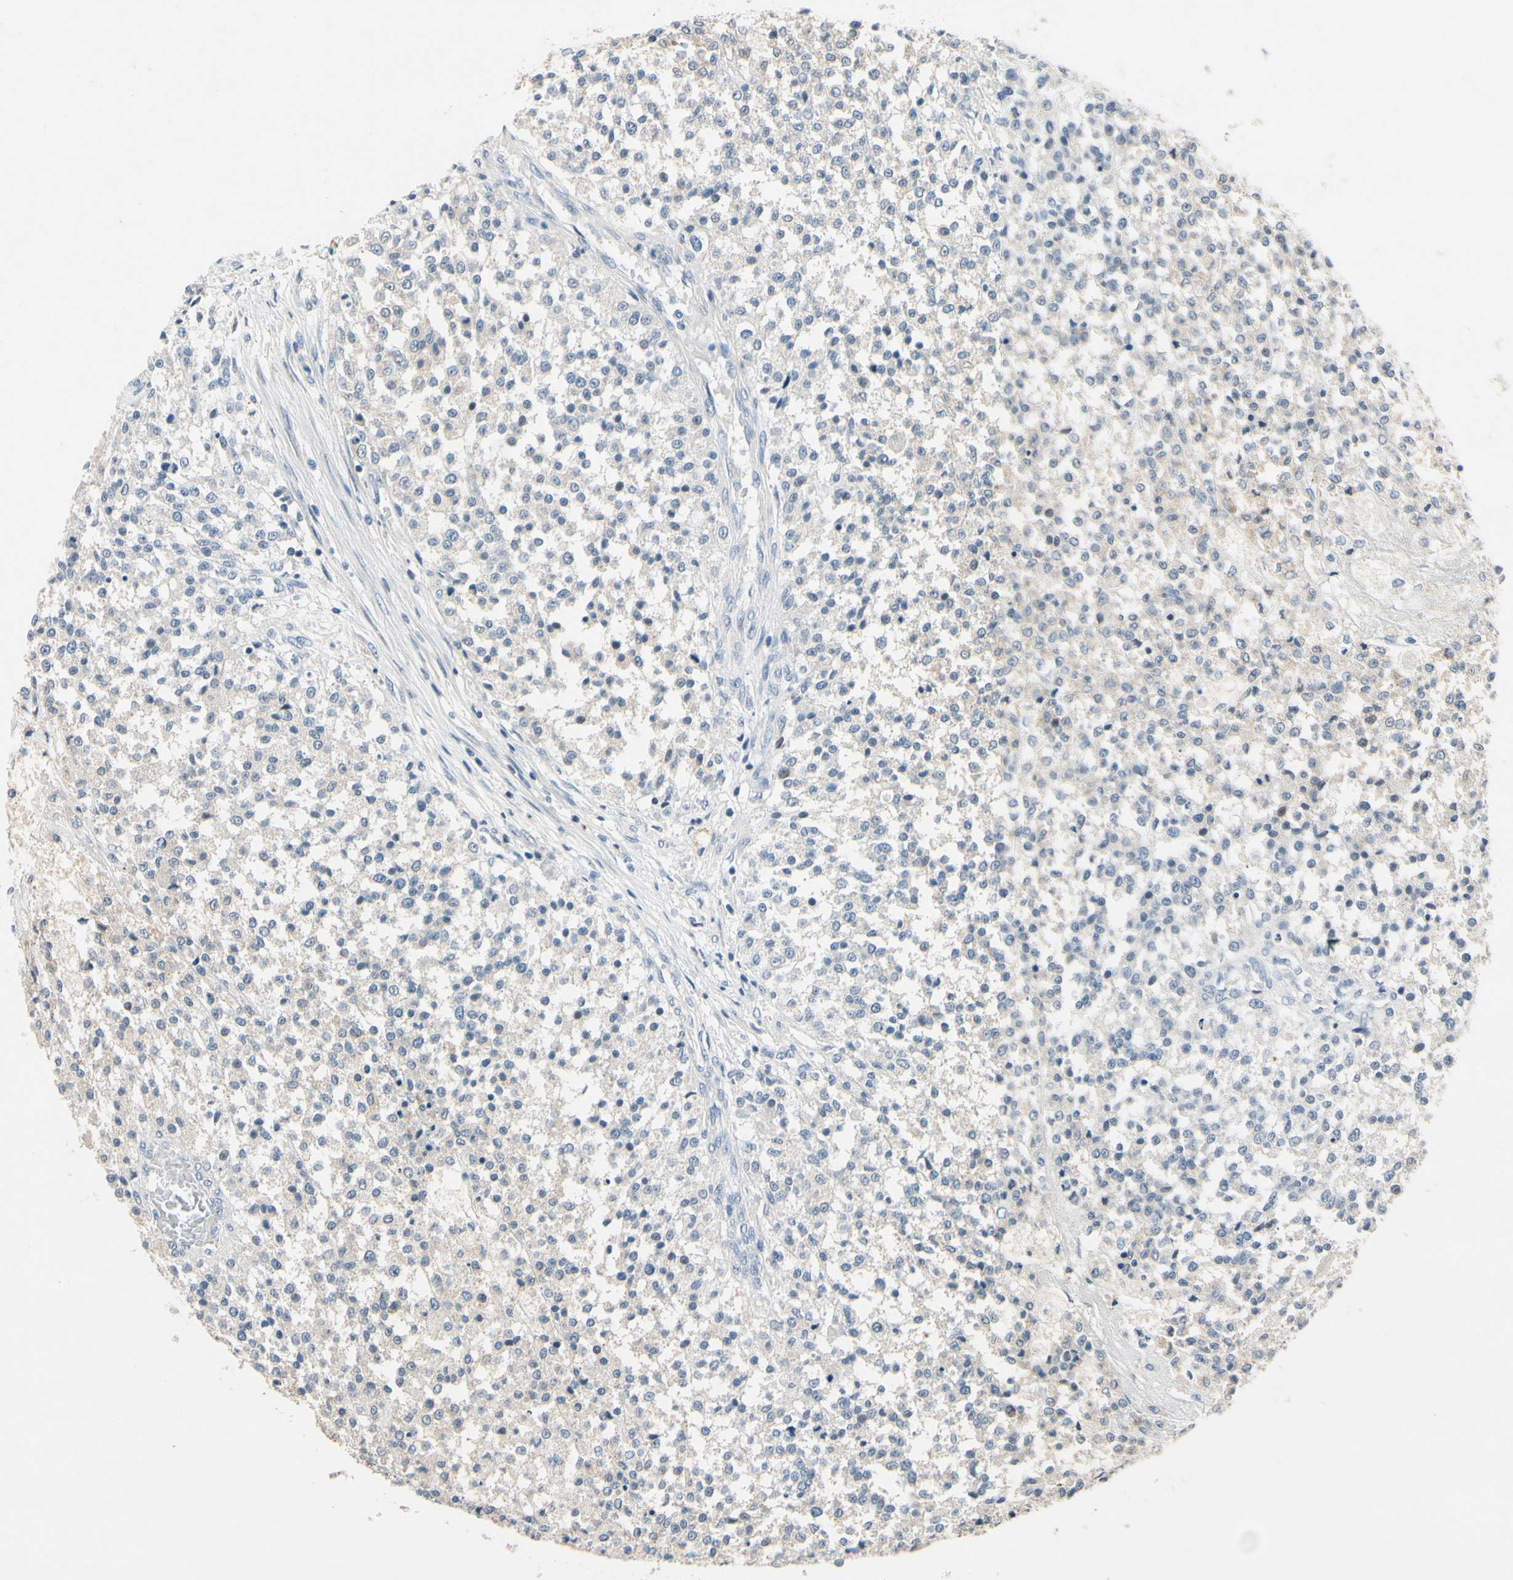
{"staining": {"intensity": "negative", "quantity": "none", "location": "none"}, "tissue": "testis cancer", "cell_type": "Tumor cells", "image_type": "cancer", "snomed": [{"axis": "morphology", "description": "Seminoma, NOS"}, {"axis": "topography", "description": "Testis"}], "caption": "Immunohistochemistry photomicrograph of neoplastic tissue: testis cancer stained with DAB shows no significant protein expression in tumor cells.", "gene": "SLC27A6", "patient": {"sex": "male", "age": 59}}